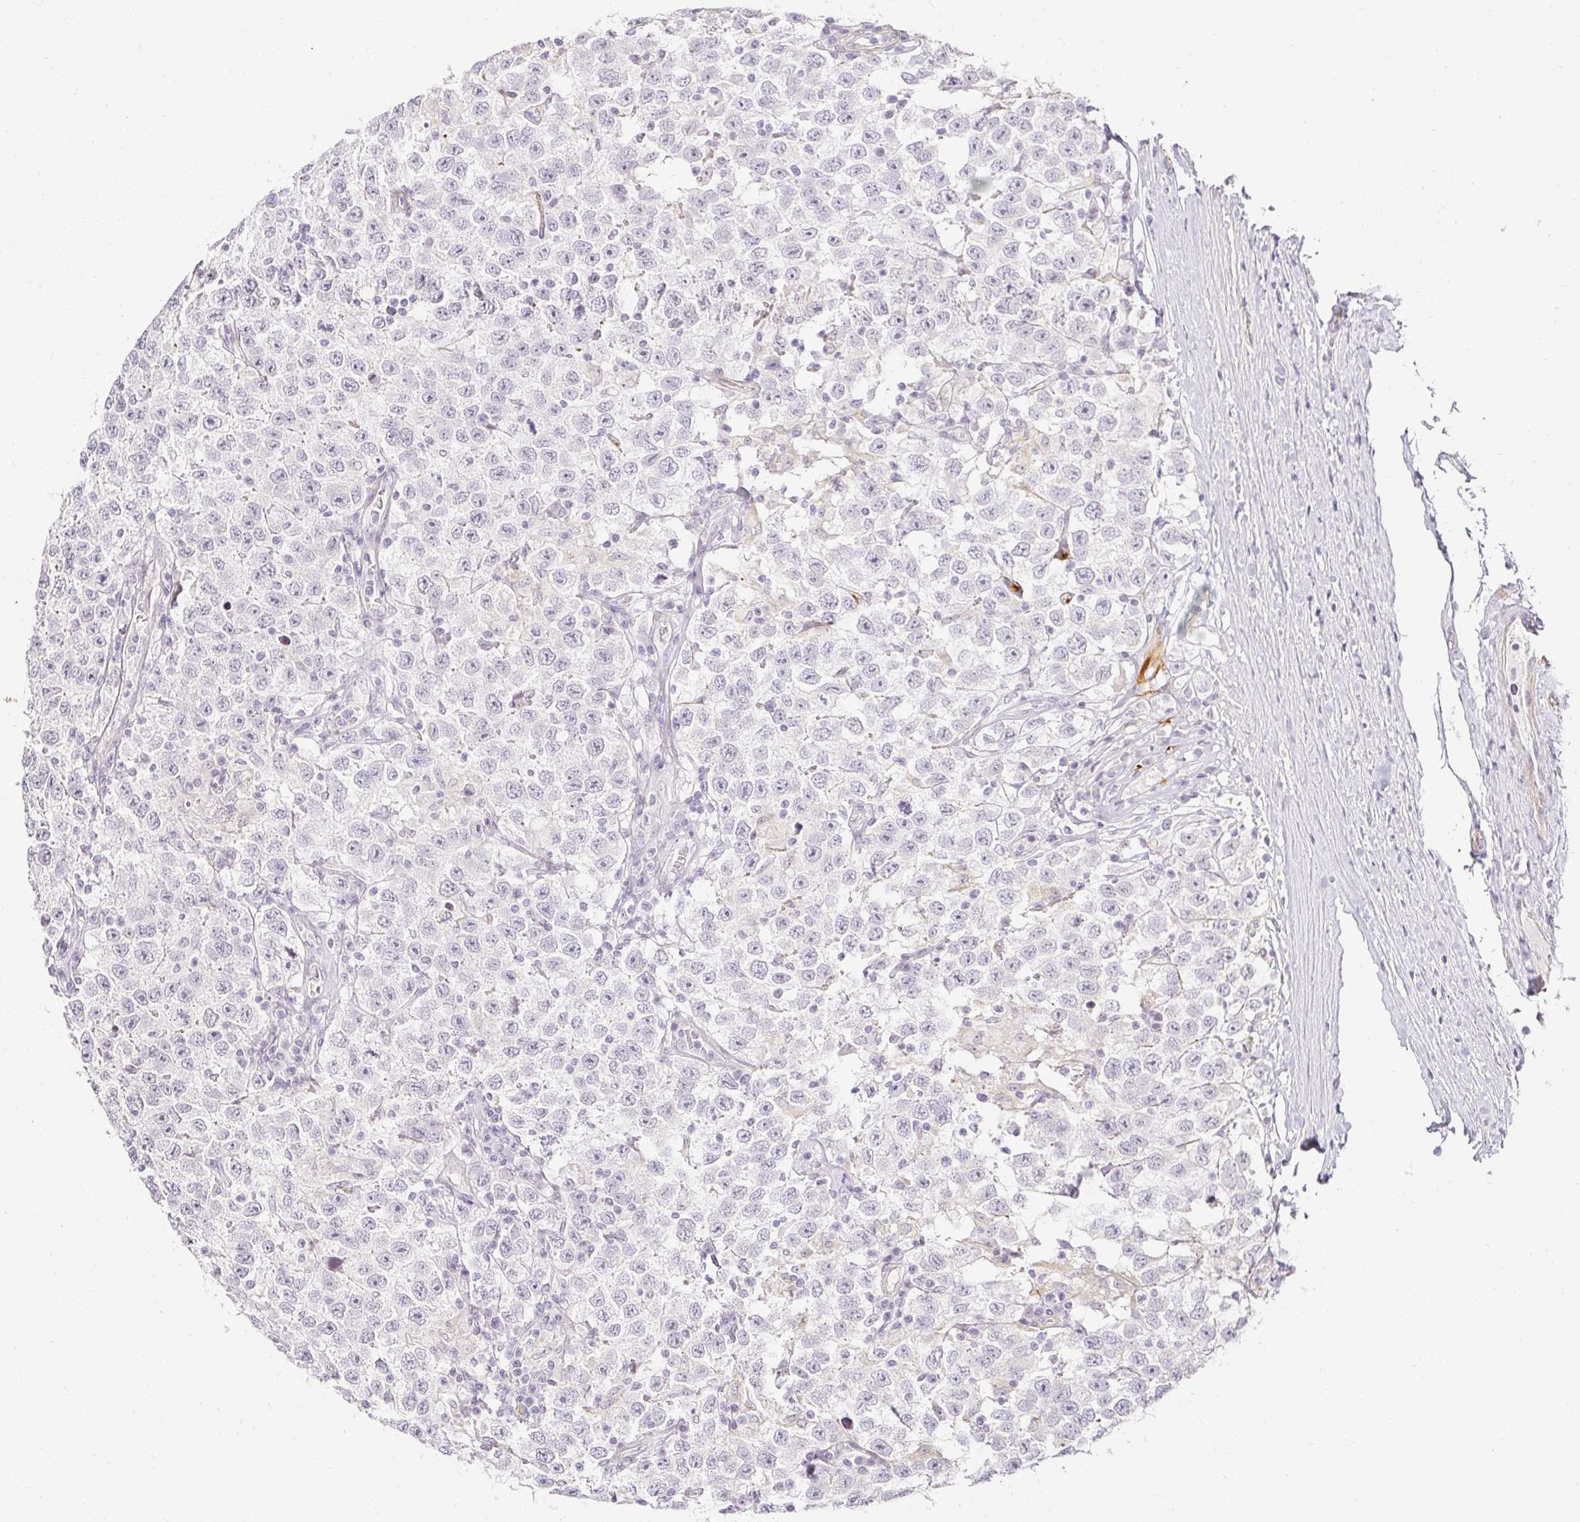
{"staining": {"intensity": "negative", "quantity": "none", "location": "none"}, "tissue": "testis cancer", "cell_type": "Tumor cells", "image_type": "cancer", "snomed": [{"axis": "morphology", "description": "Seminoma, NOS"}, {"axis": "topography", "description": "Testis"}], "caption": "Tumor cells are negative for brown protein staining in testis seminoma.", "gene": "ACAN", "patient": {"sex": "male", "age": 41}}